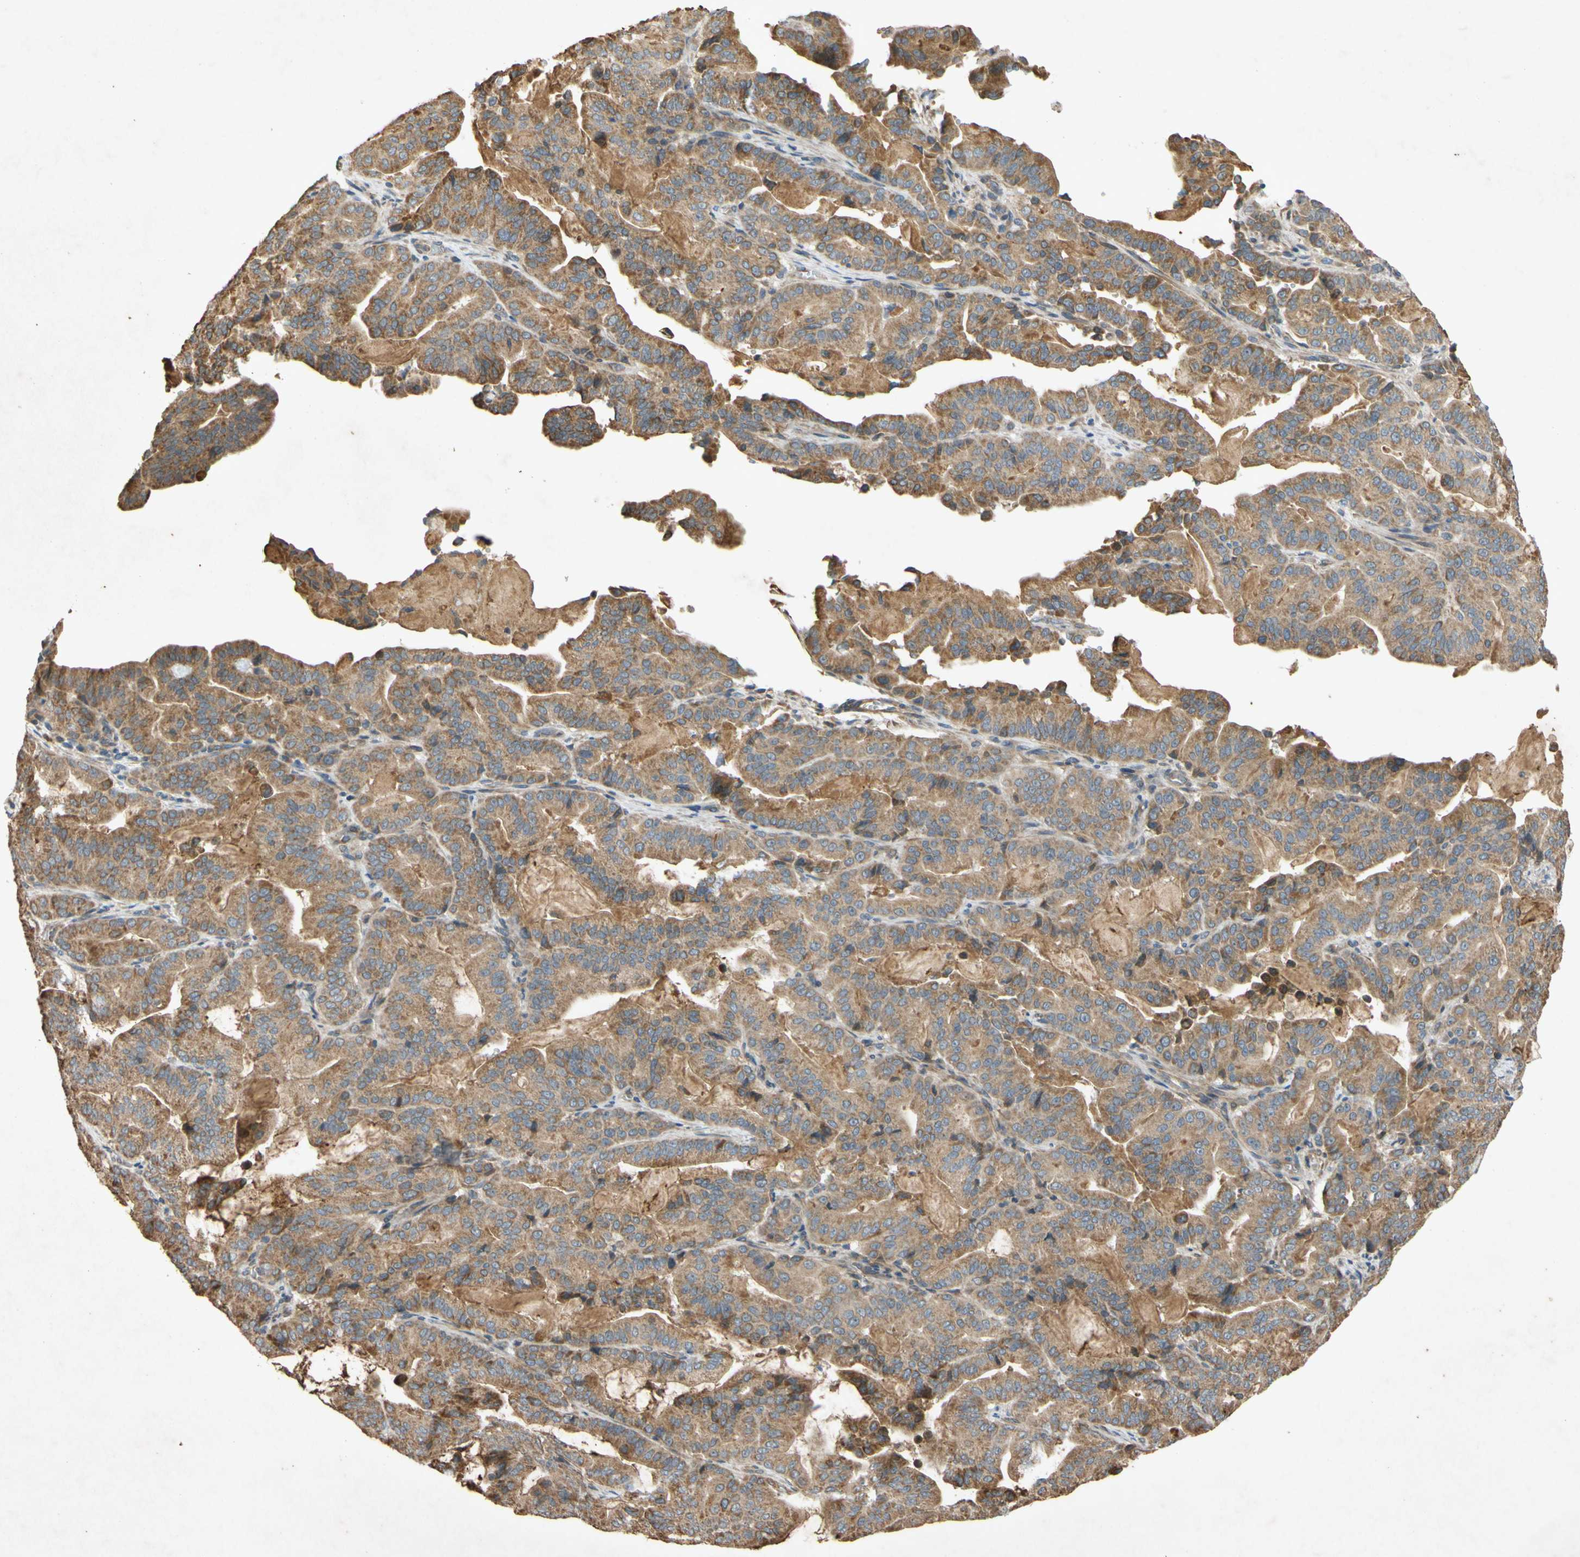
{"staining": {"intensity": "moderate", "quantity": ">75%", "location": "cytoplasmic/membranous"}, "tissue": "pancreatic cancer", "cell_type": "Tumor cells", "image_type": "cancer", "snomed": [{"axis": "morphology", "description": "Adenocarcinoma, NOS"}, {"axis": "topography", "description": "Pancreas"}], "caption": "DAB immunohistochemical staining of pancreatic cancer demonstrates moderate cytoplasmic/membranous protein staining in approximately >75% of tumor cells. The staining was performed using DAB (3,3'-diaminobenzidine), with brown indicating positive protein expression. Nuclei are stained blue with hematoxylin.", "gene": "PARD6A", "patient": {"sex": "male", "age": 63}}